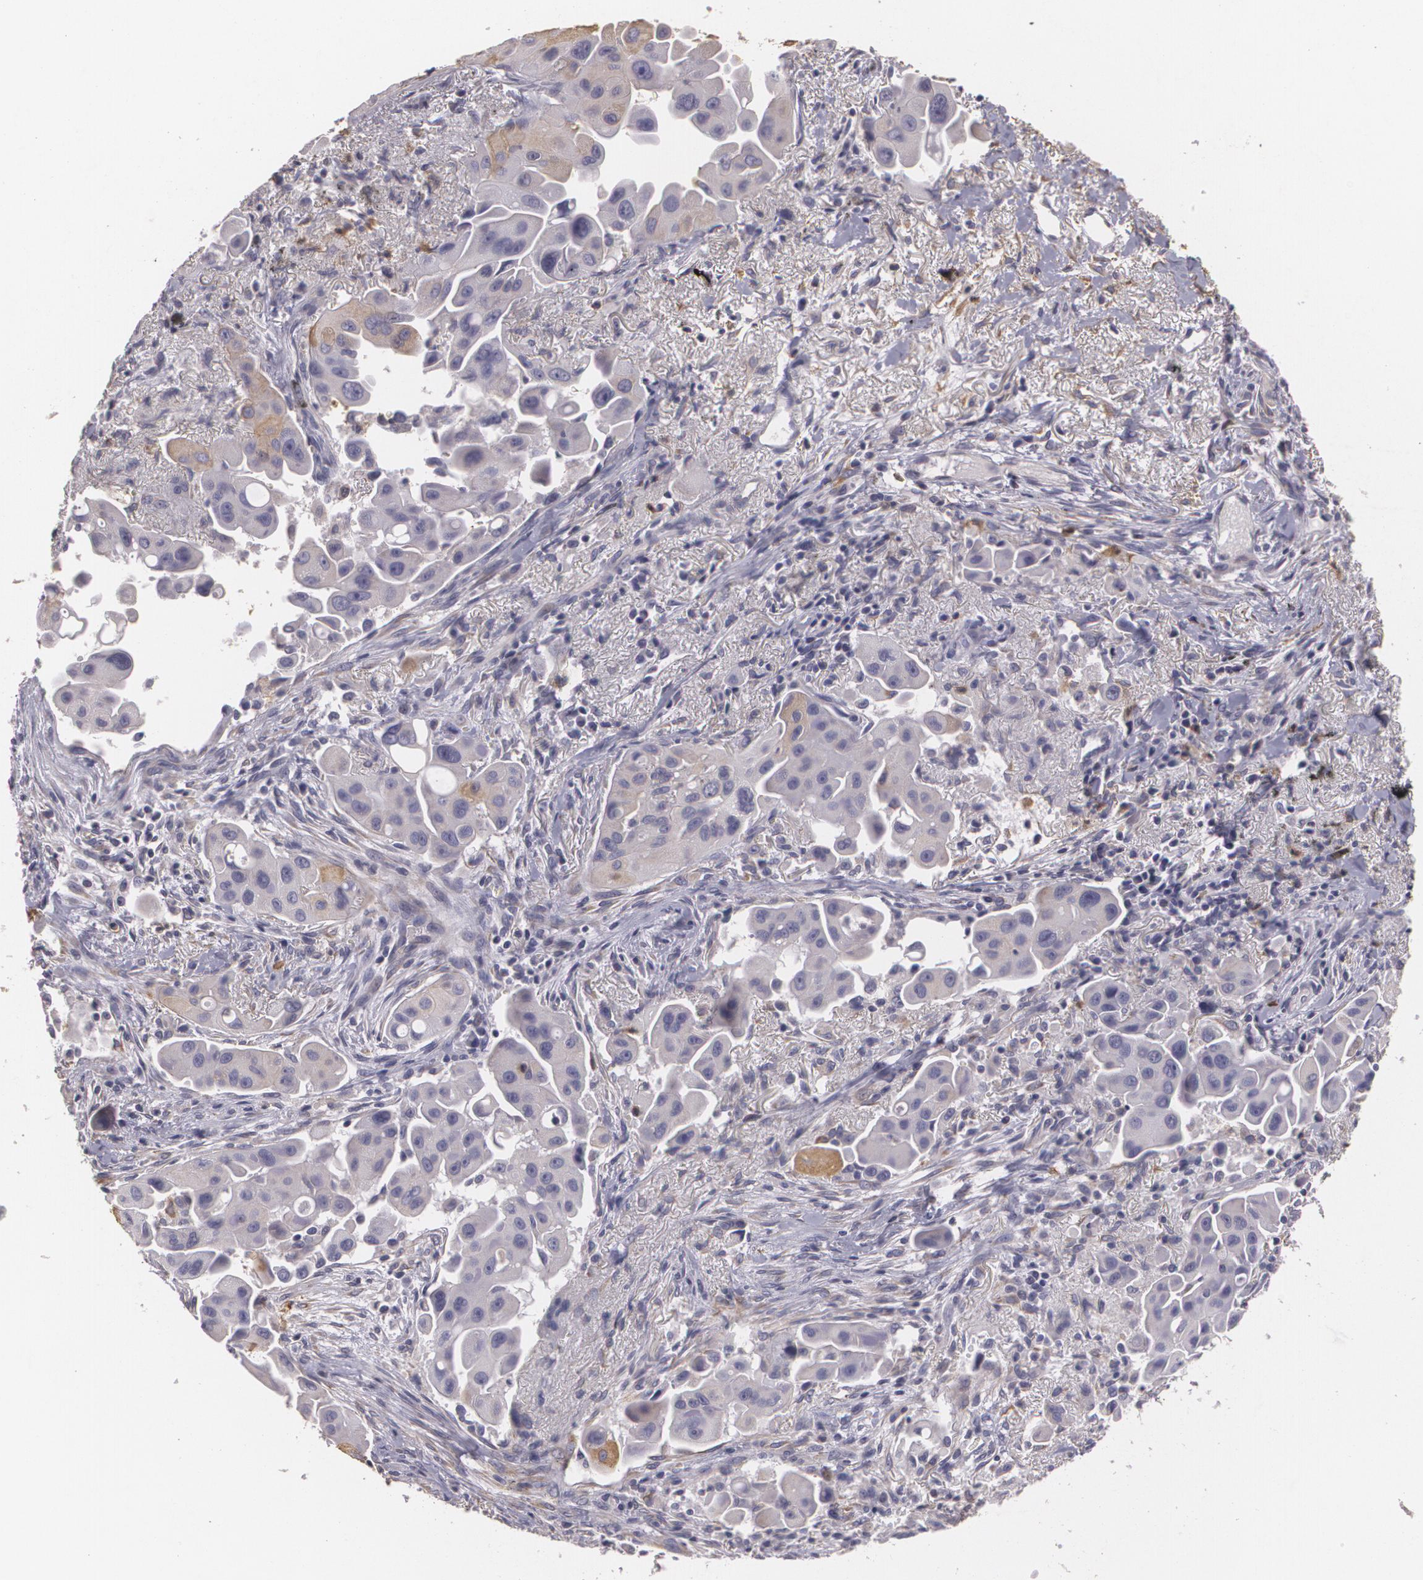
{"staining": {"intensity": "weak", "quantity": "<25%", "location": "cytoplasmic/membranous"}, "tissue": "lung cancer", "cell_type": "Tumor cells", "image_type": "cancer", "snomed": [{"axis": "morphology", "description": "Adenocarcinoma, NOS"}, {"axis": "topography", "description": "Lung"}], "caption": "Immunohistochemistry (IHC) photomicrograph of human lung adenocarcinoma stained for a protein (brown), which reveals no positivity in tumor cells.", "gene": "KCNA4", "patient": {"sex": "male", "age": 68}}